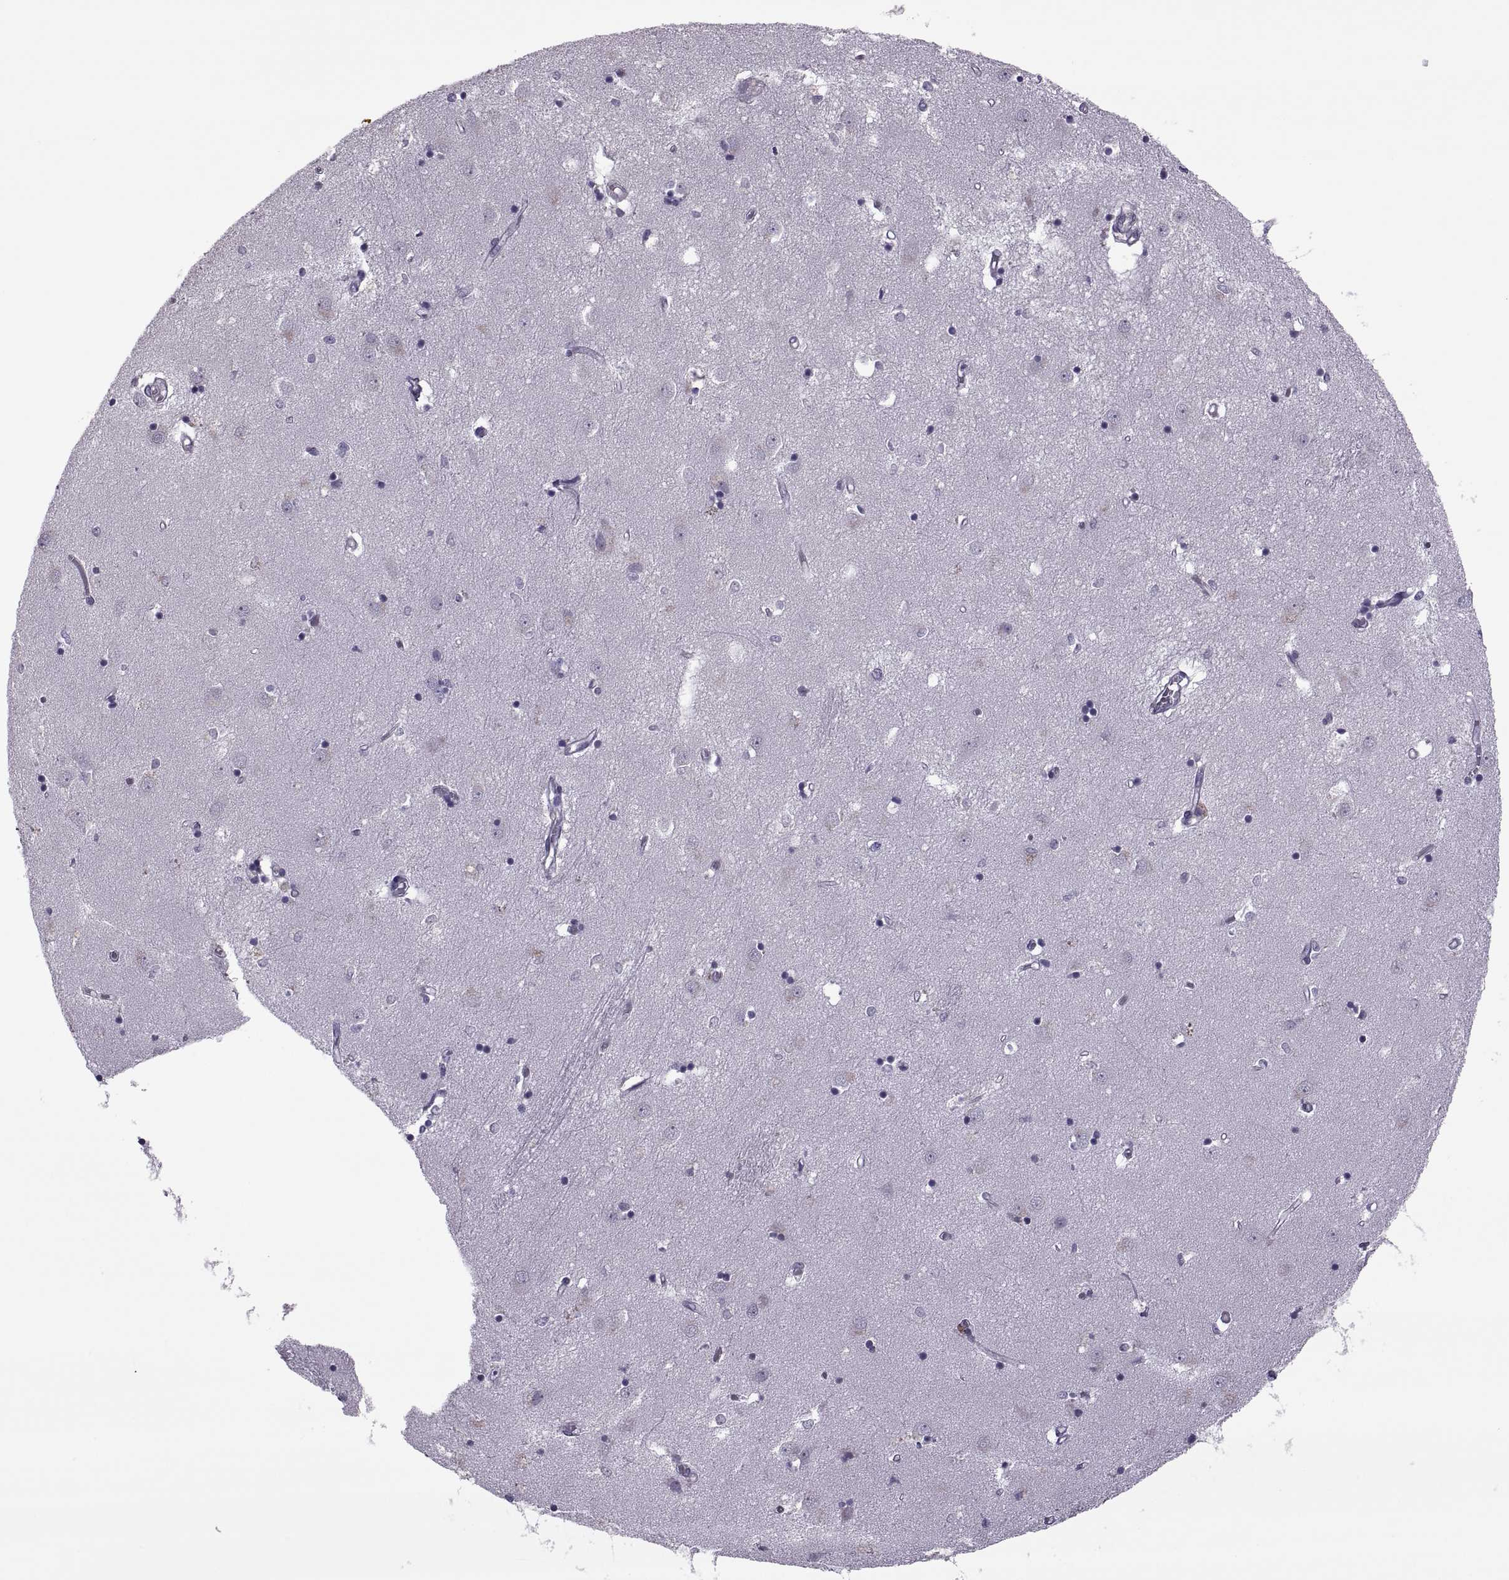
{"staining": {"intensity": "weak", "quantity": "<25%", "location": "cytoplasmic/membranous"}, "tissue": "caudate", "cell_type": "Glial cells", "image_type": "normal", "snomed": [{"axis": "morphology", "description": "Normal tissue, NOS"}, {"axis": "topography", "description": "Lateral ventricle wall"}], "caption": "Immunohistochemistry (IHC) micrograph of unremarkable caudate: caudate stained with DAB (3,3'-diaminobenzidine) shows no significant protein staining in glial cells.", "gene": "ODF3", "patient": {"sex": "male", "age": 54}}